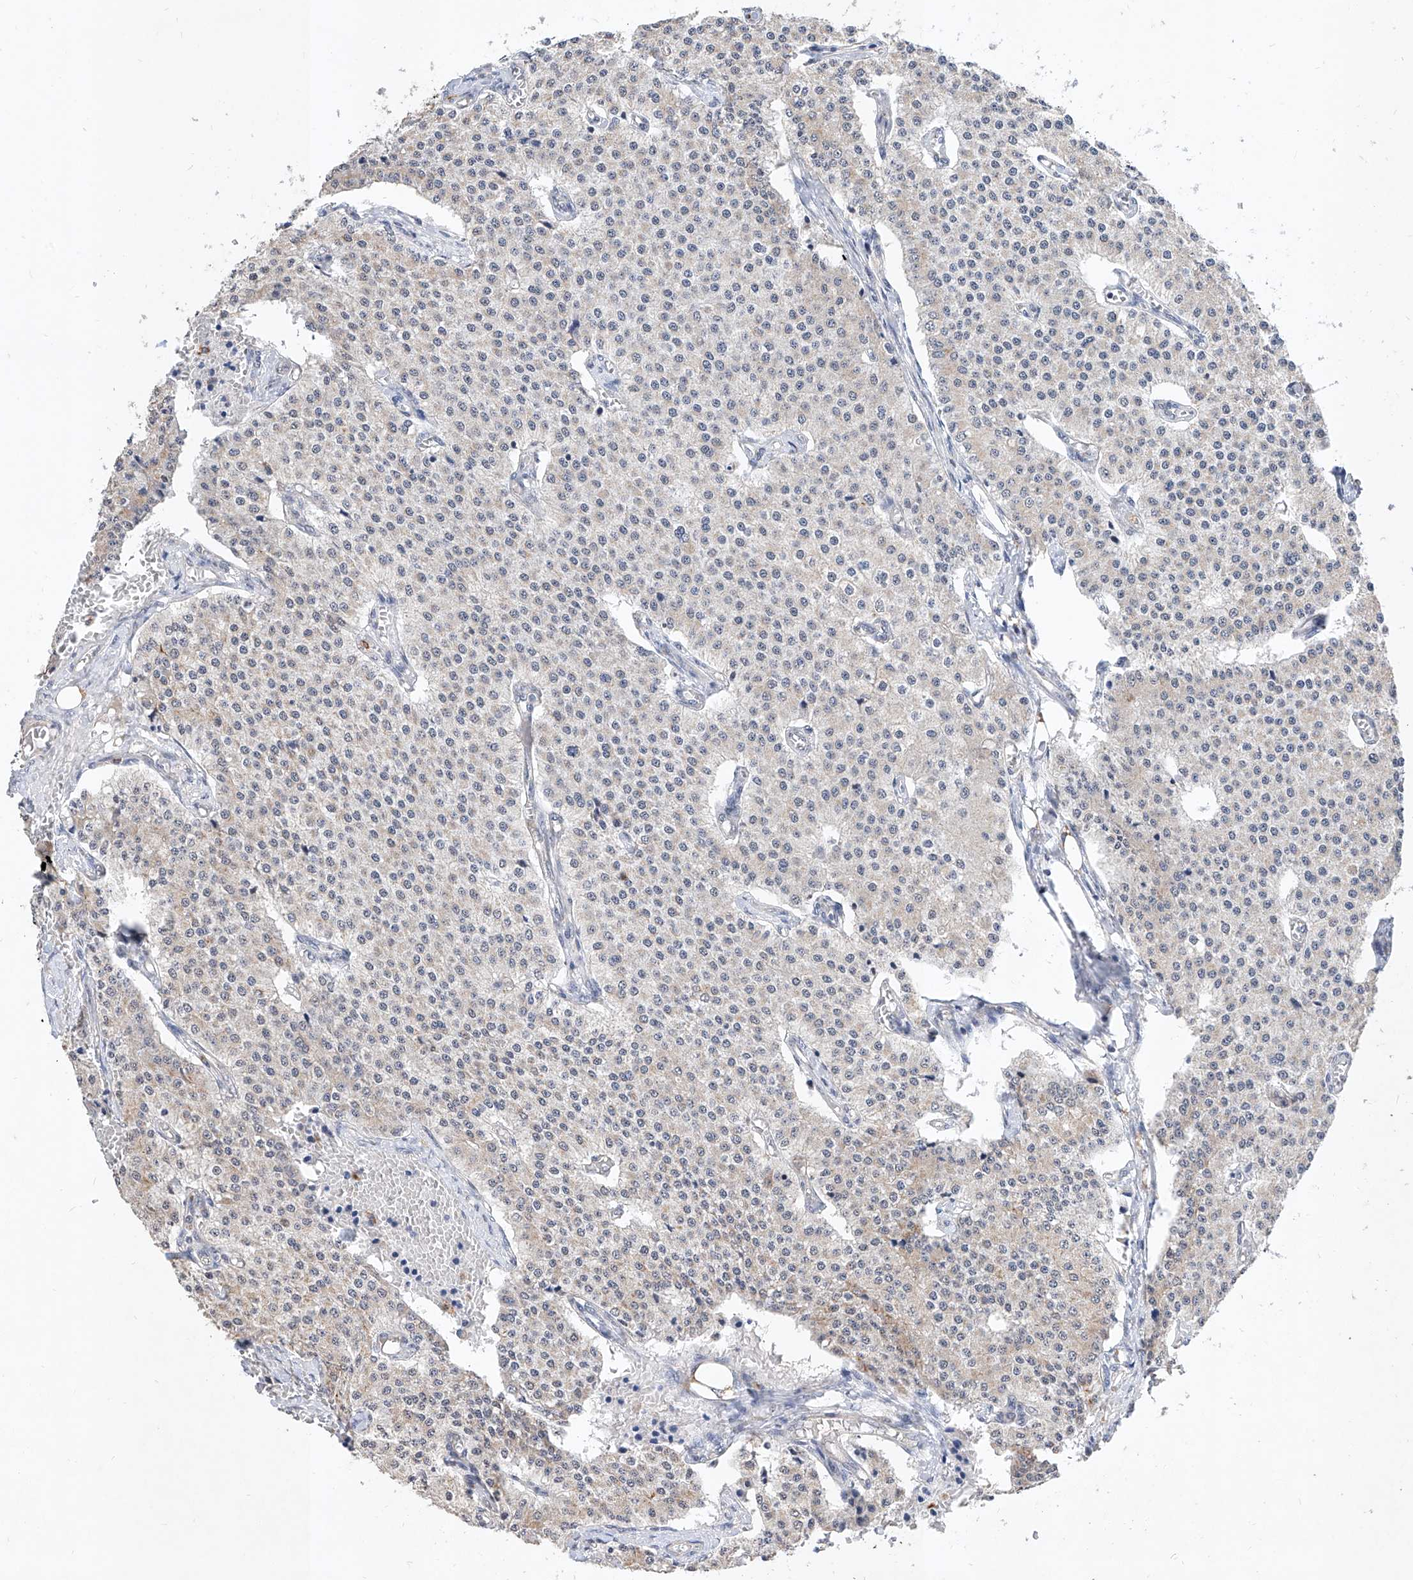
{"staining": {"intensity": "negative", "quantity": "none", "location": "none"}, "tissue": "carcinoid", "cell_type": "Tumor cells", "image_type": "cancer", "snomed": [{"axis": "morphology", "description": "Carcinoid, malignant, NOS"}, {"axis": "topography", "description": "Colon"}], "caption": "There is no significant expression in tumor cells of malignant carcinoid. The staining was performed using DAB (3,3'-diaminobenzidine) to visualize the protein expression in brown, while the nuclei were stained in blue with hematoxylin (Magnification: 20x).", "gene": "MFSD4B", "patient": {"sex": "female", "age": 52}}